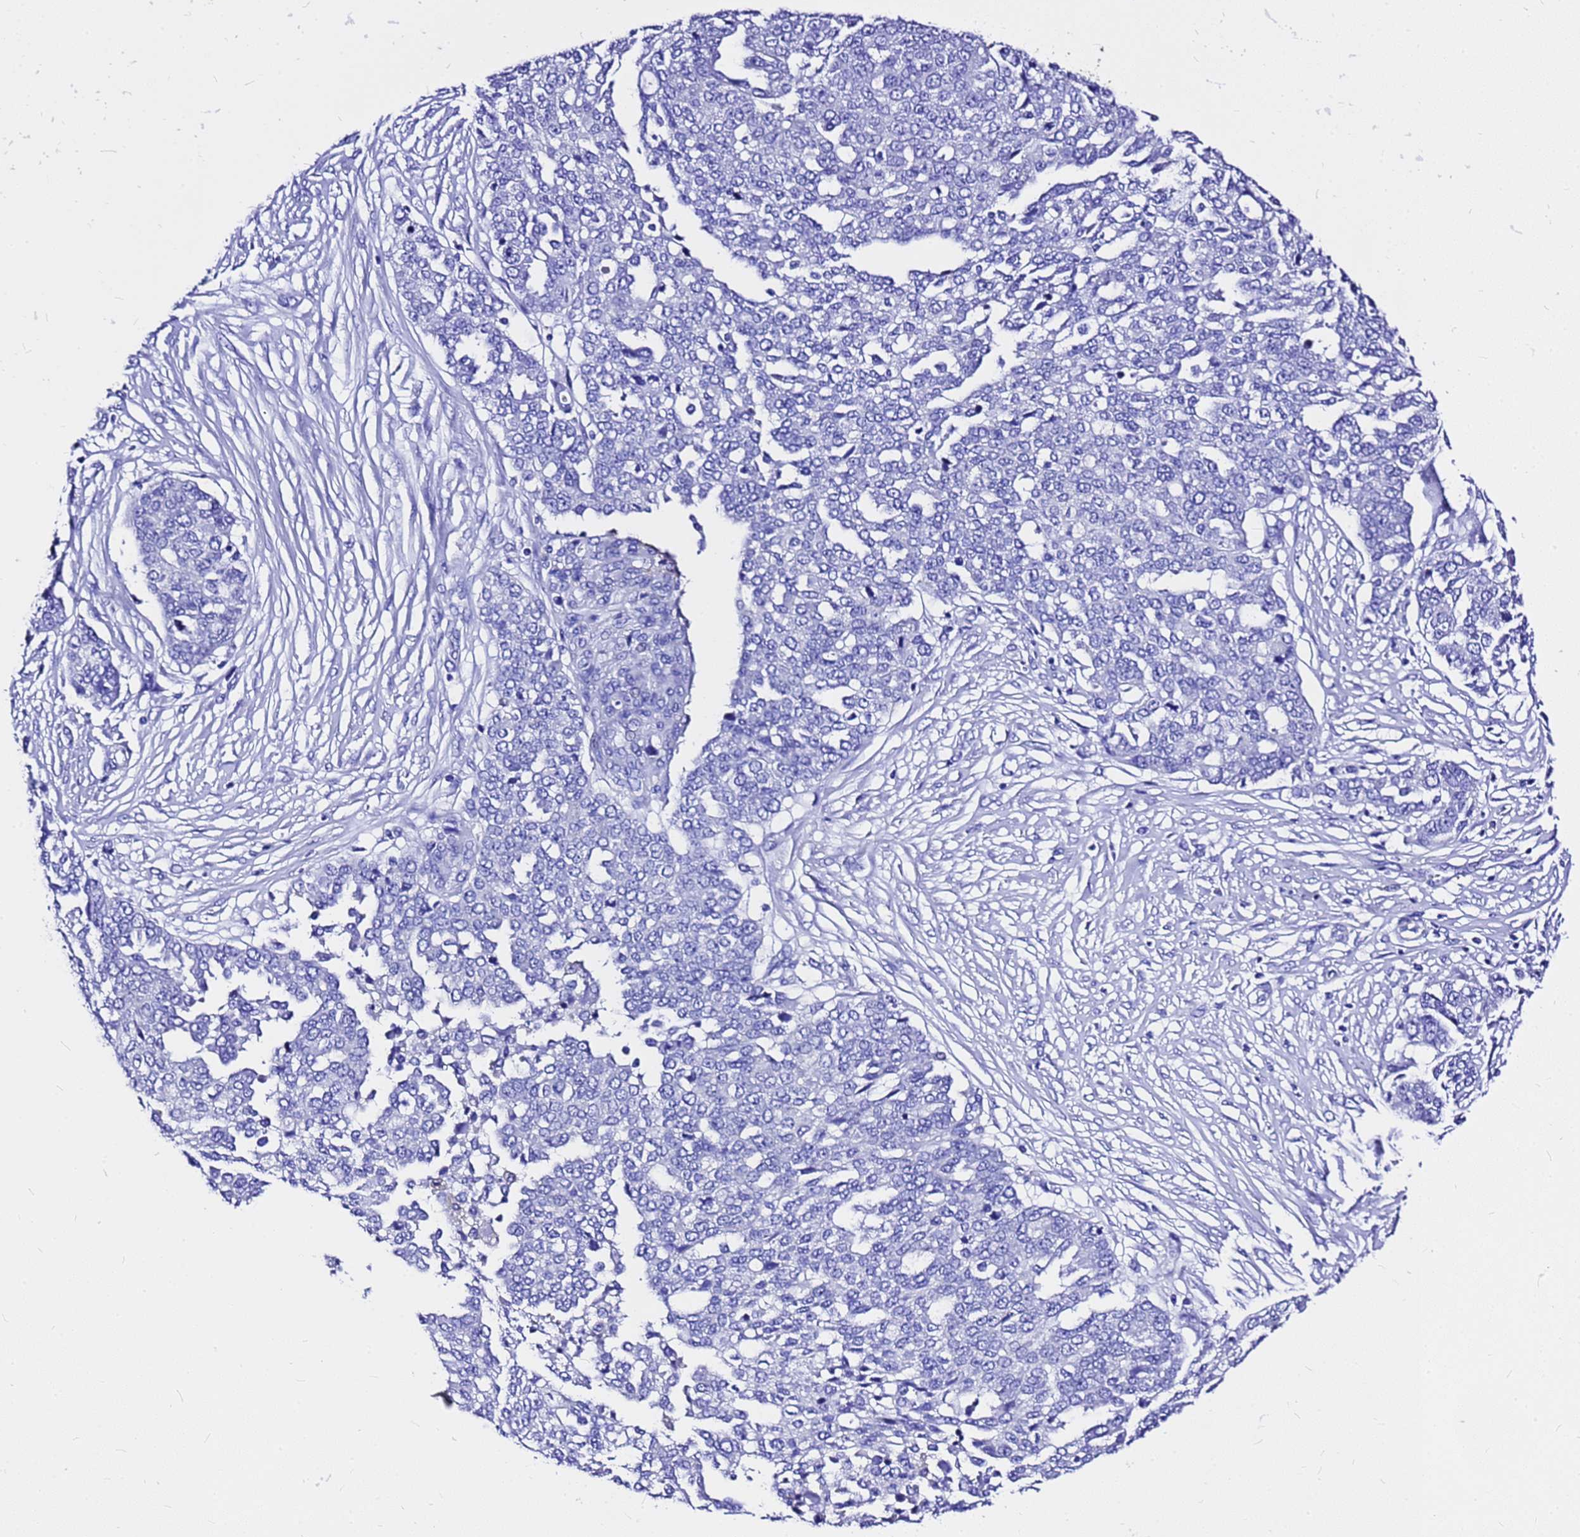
{"staining": {"intensity": "negative", "quantity": "none", "location": "none"}, "tissue": "ovarian cancer", "cell_type": "Tumor cells", "image_type": "cancer", "snomed": [{"axis": "morphology", "description": "Cystadenocarcinoma, serous, NOS"}, {"axis": "topography", "description": "Soft tissue"}, {"axis": "topography", "description": "Ovary"}], "caption": "IHC image of neoplastic tissue: human ovarian serous cystadenocarcinoma stained with DAB (3,3'-diaminobenzidine) reveals no significant protein expression in tumor cells. (Immunohistochemistry (ihc), brightfield microscopy, high magnification).", "gene": "HERC4", "patient": {"sex": "female", "age": 57}}